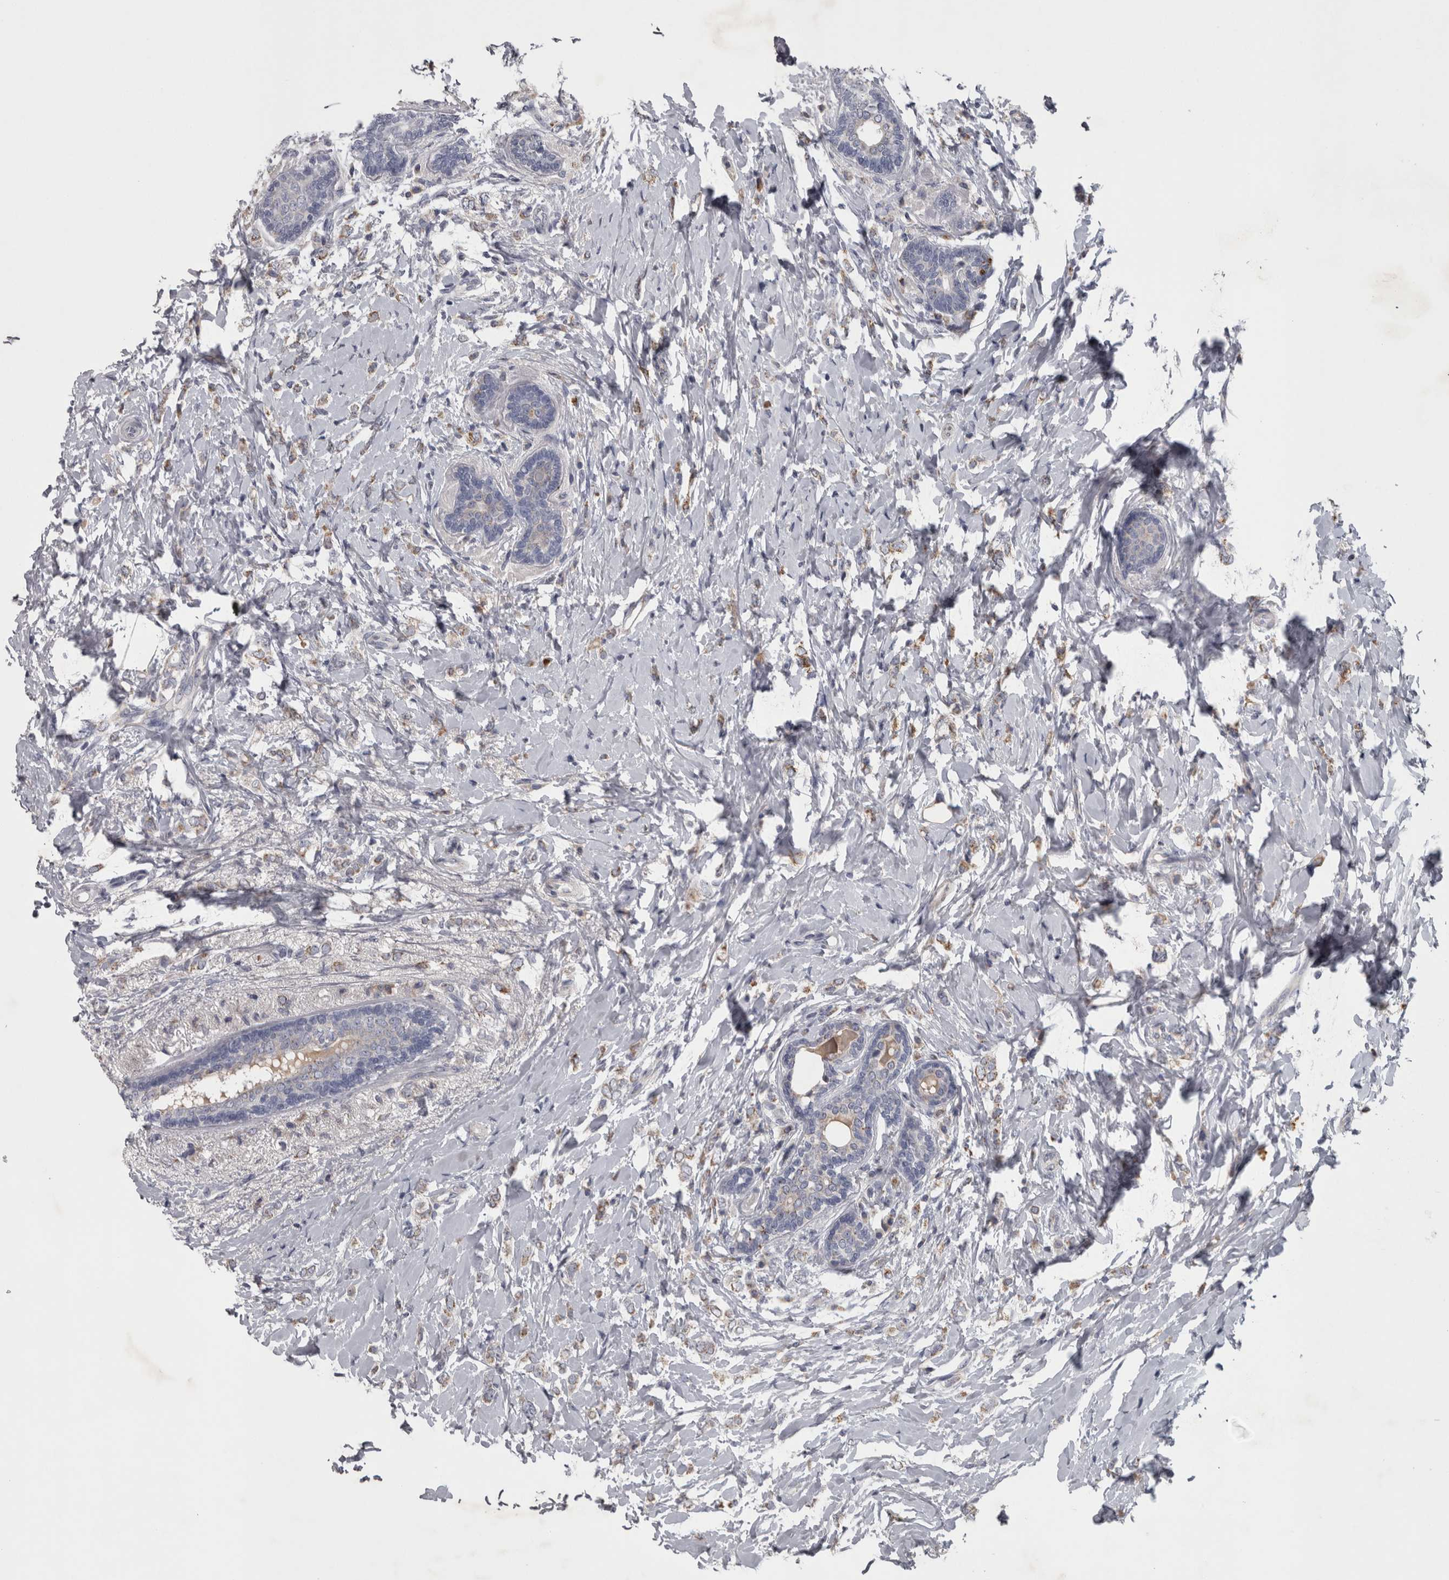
{"staining": {"intensity": "weak", "quantity": ">75%", "location": "cytoplasmic/membranous"}, "tissue": "breast cancer", "cell_type": "Tumor cells", "image_type": "cancer", "snomed": [{"axis": "morphology", "description": "Normal tissue, NOS"}, {"axis": "morphology", "description": "Lobular carcinoma"}, {"axis": "topography", "description": "Breast"}], "caption": "DAB (3,3'-diaminobenzidine) immunohistochemical staining of human breast cancer (lobular carcinoma) shows weak cytoplasmic/membranous protein positivity in approximately >75% of tumor cells. Nuclei are stained in blue.", "gene": "DBT", "patient": {"sex": "female", "age": 47}}